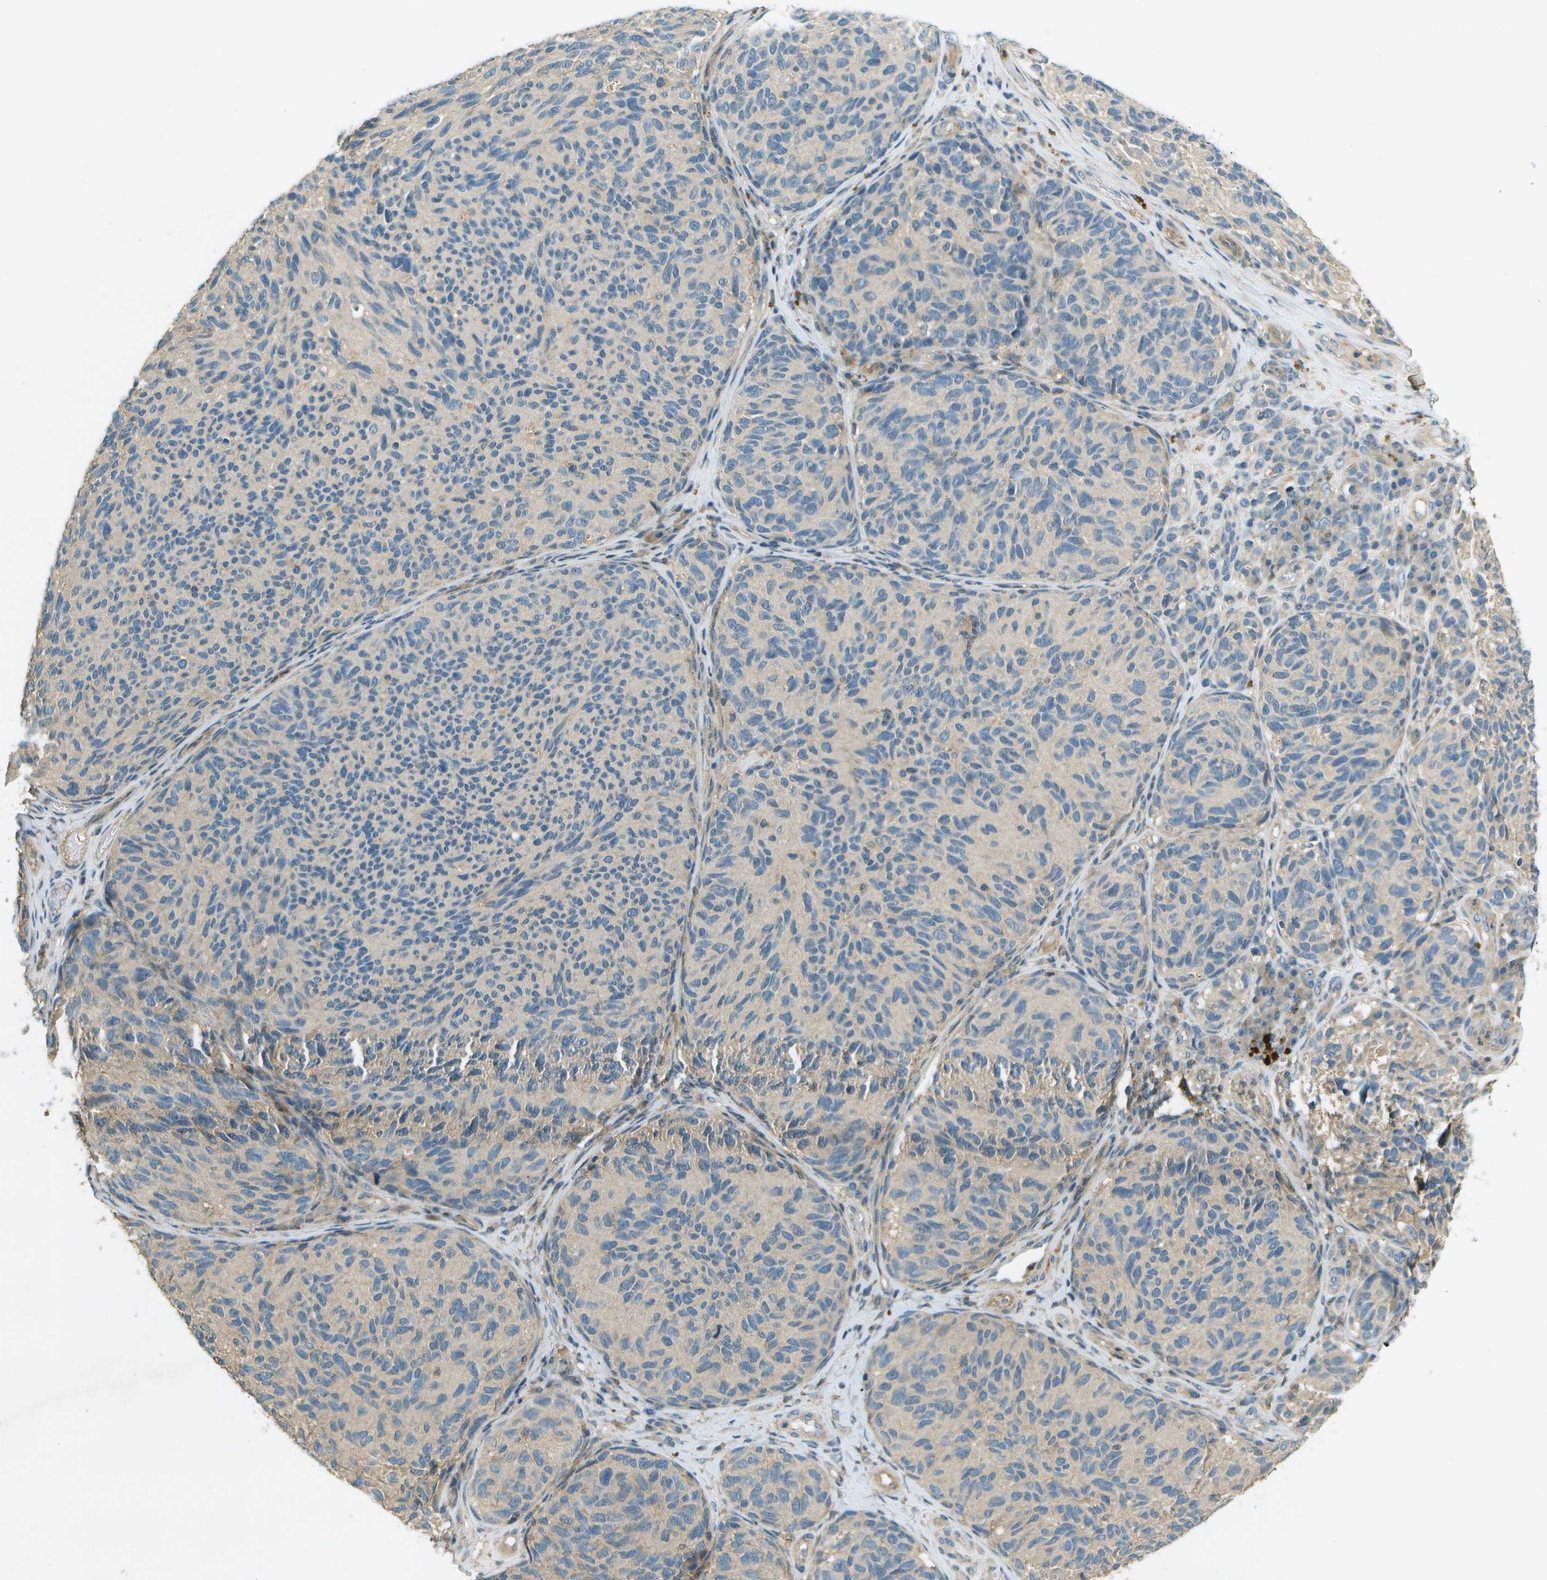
{"staining": {"intensity": "negative", "quantity": "none", "location": "none"}, "tissue": "melanoma", "cell_type": "Tumor cells", "image_type": "cancer", "snomed": [{"axis": "morphology", "description": "Malignant melanoma, NOS"}, {"axis": "topography", "description": "Skin"}], "caption": "Tumor cells show no significant protein positivity in malignant melanoma.", "gene": "NUDT4", "patient": {"sex": "female", "age": 73}}